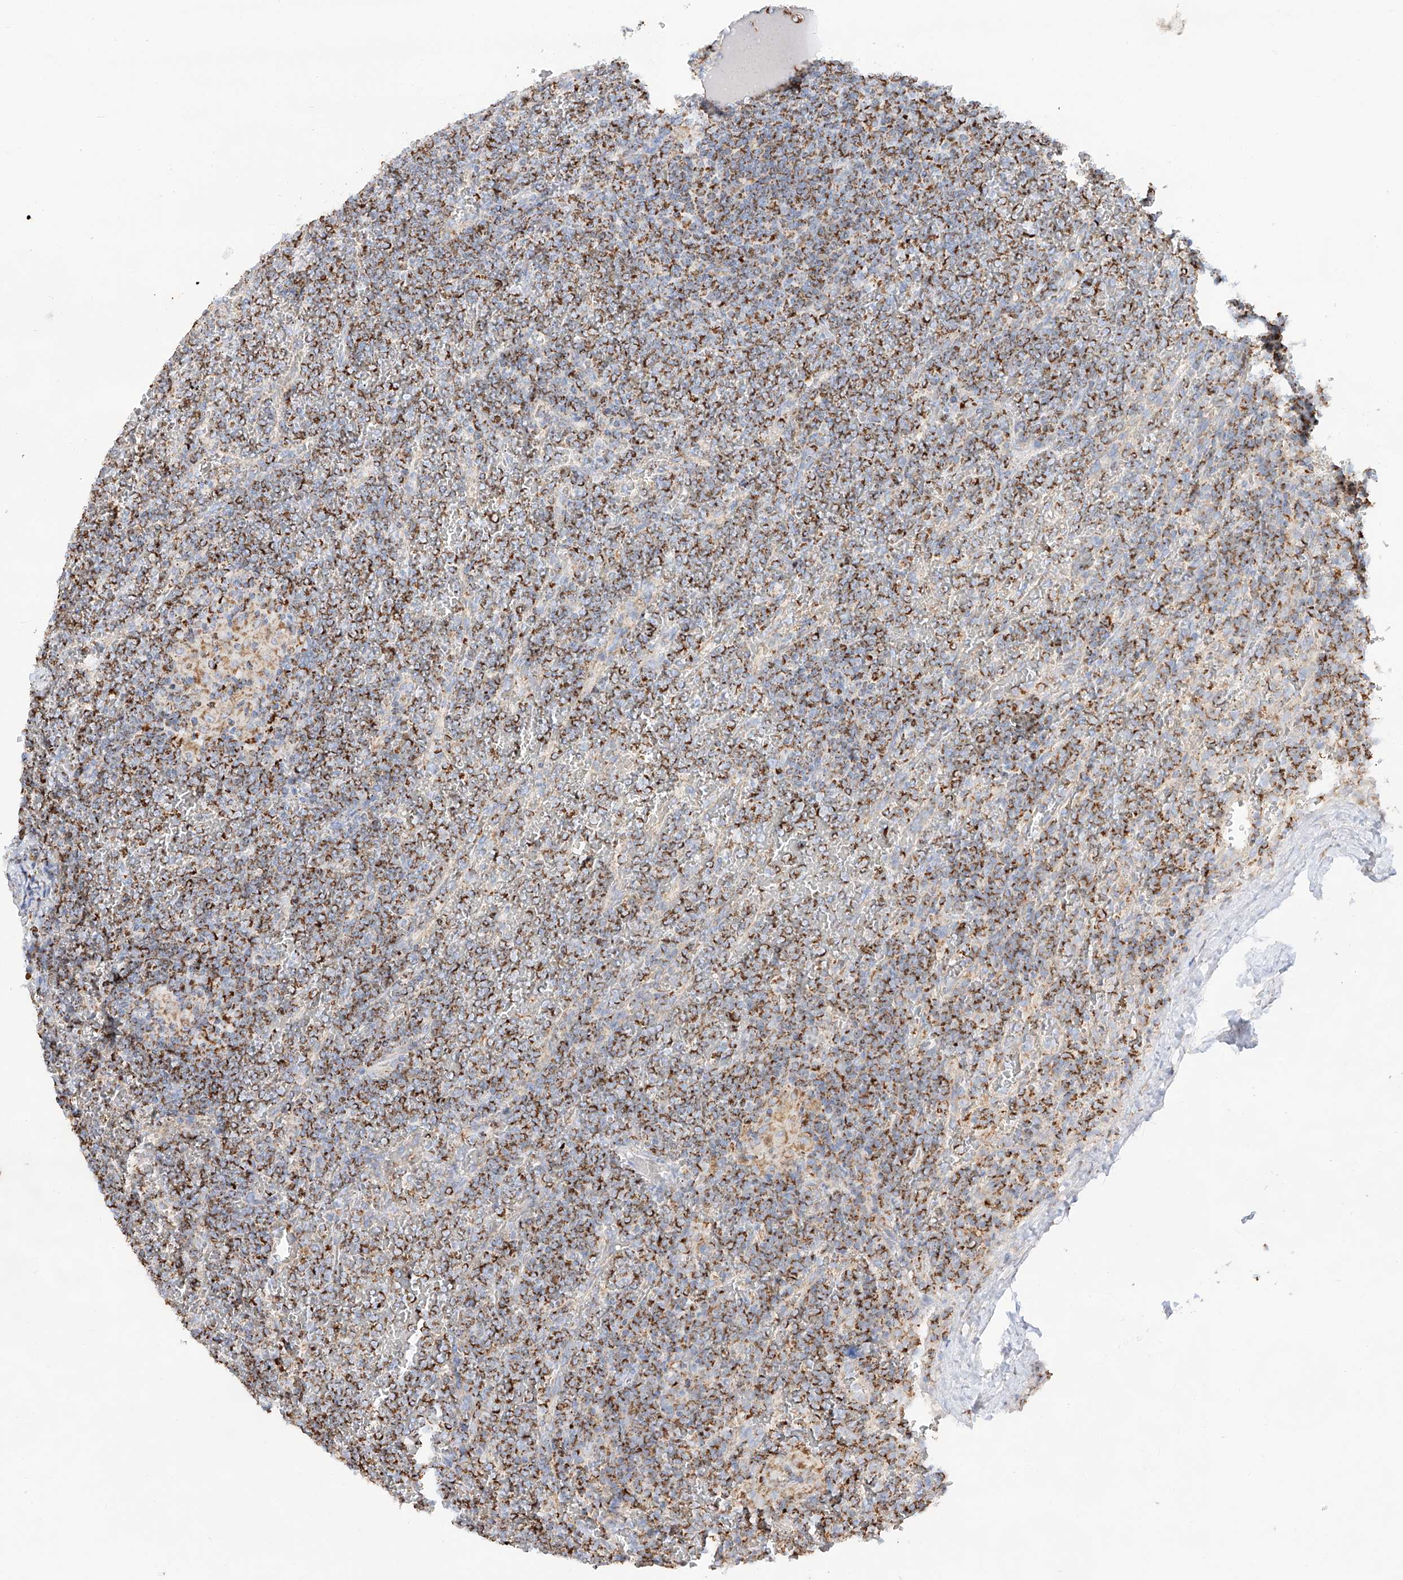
{"staining": {"intensity": "moderate", "quantity": "25%-75%", "location": "cytoplasmic/membranous"}, "tissue": "lymphoma", "cell_type": "Tumor cells", "image_type": "cancer", "snomed": [{"axis": "morphology", "description": "Malignant lymphoma, non-Hodgkin's type, Low grade"}, {"axis": "topography", "description": "Spleen"}], "caption": "Malignant lymphoma, non-Hodgkin's type (low-grade) was stained to show a protein in brown. There is medium levels of moderate cytoplasmic/membranous positivity in approximately 25%-75% of tumor cells.", "gene": "TTC27", "patient": {"sex": "female", "age": 19}}